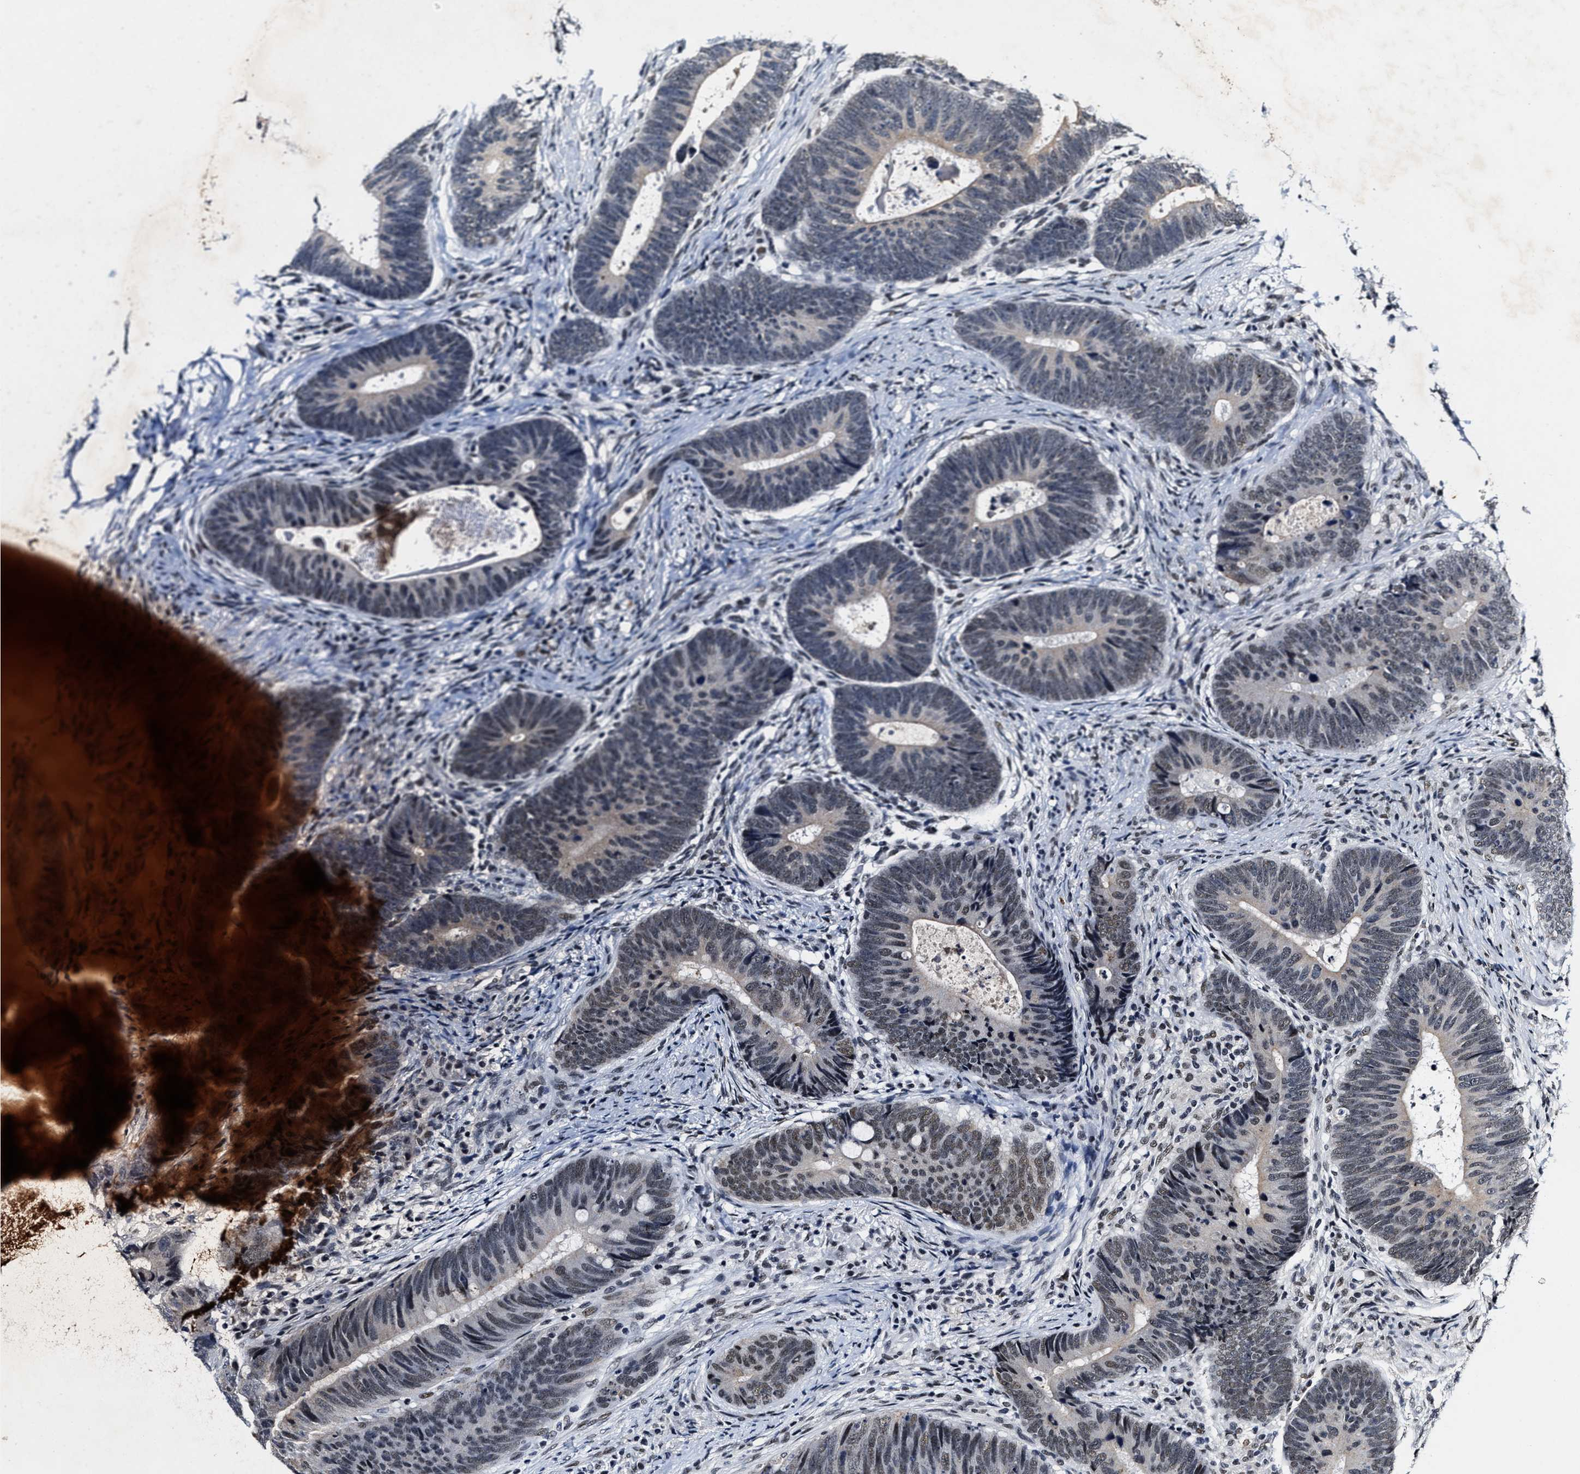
{"staining": {"intensity": "weak", "quantity": "25%-75%", "location": "nuclear"}, "tissue": "colorectal cancer", "cell_type": "Tumor cells", "image_type": "cancer", "snomed": [{"axis": "morphology", "description": "Adenocarcinoma, NOS"}, {"axis": "topography", "description": "Colon"}], "caption": "High-magnification brightfield microscopy of colorectal adenocarcinoma stained with DAB (3,3'-diaminobenzidine) (brown) and counterstained with hematoxylin (blue). tumor cells exhibit weak nuclear staining is present in approximately25%-75% of cells.", "gene": "INIP", "patient": {"sex": "male", "age": 56}}